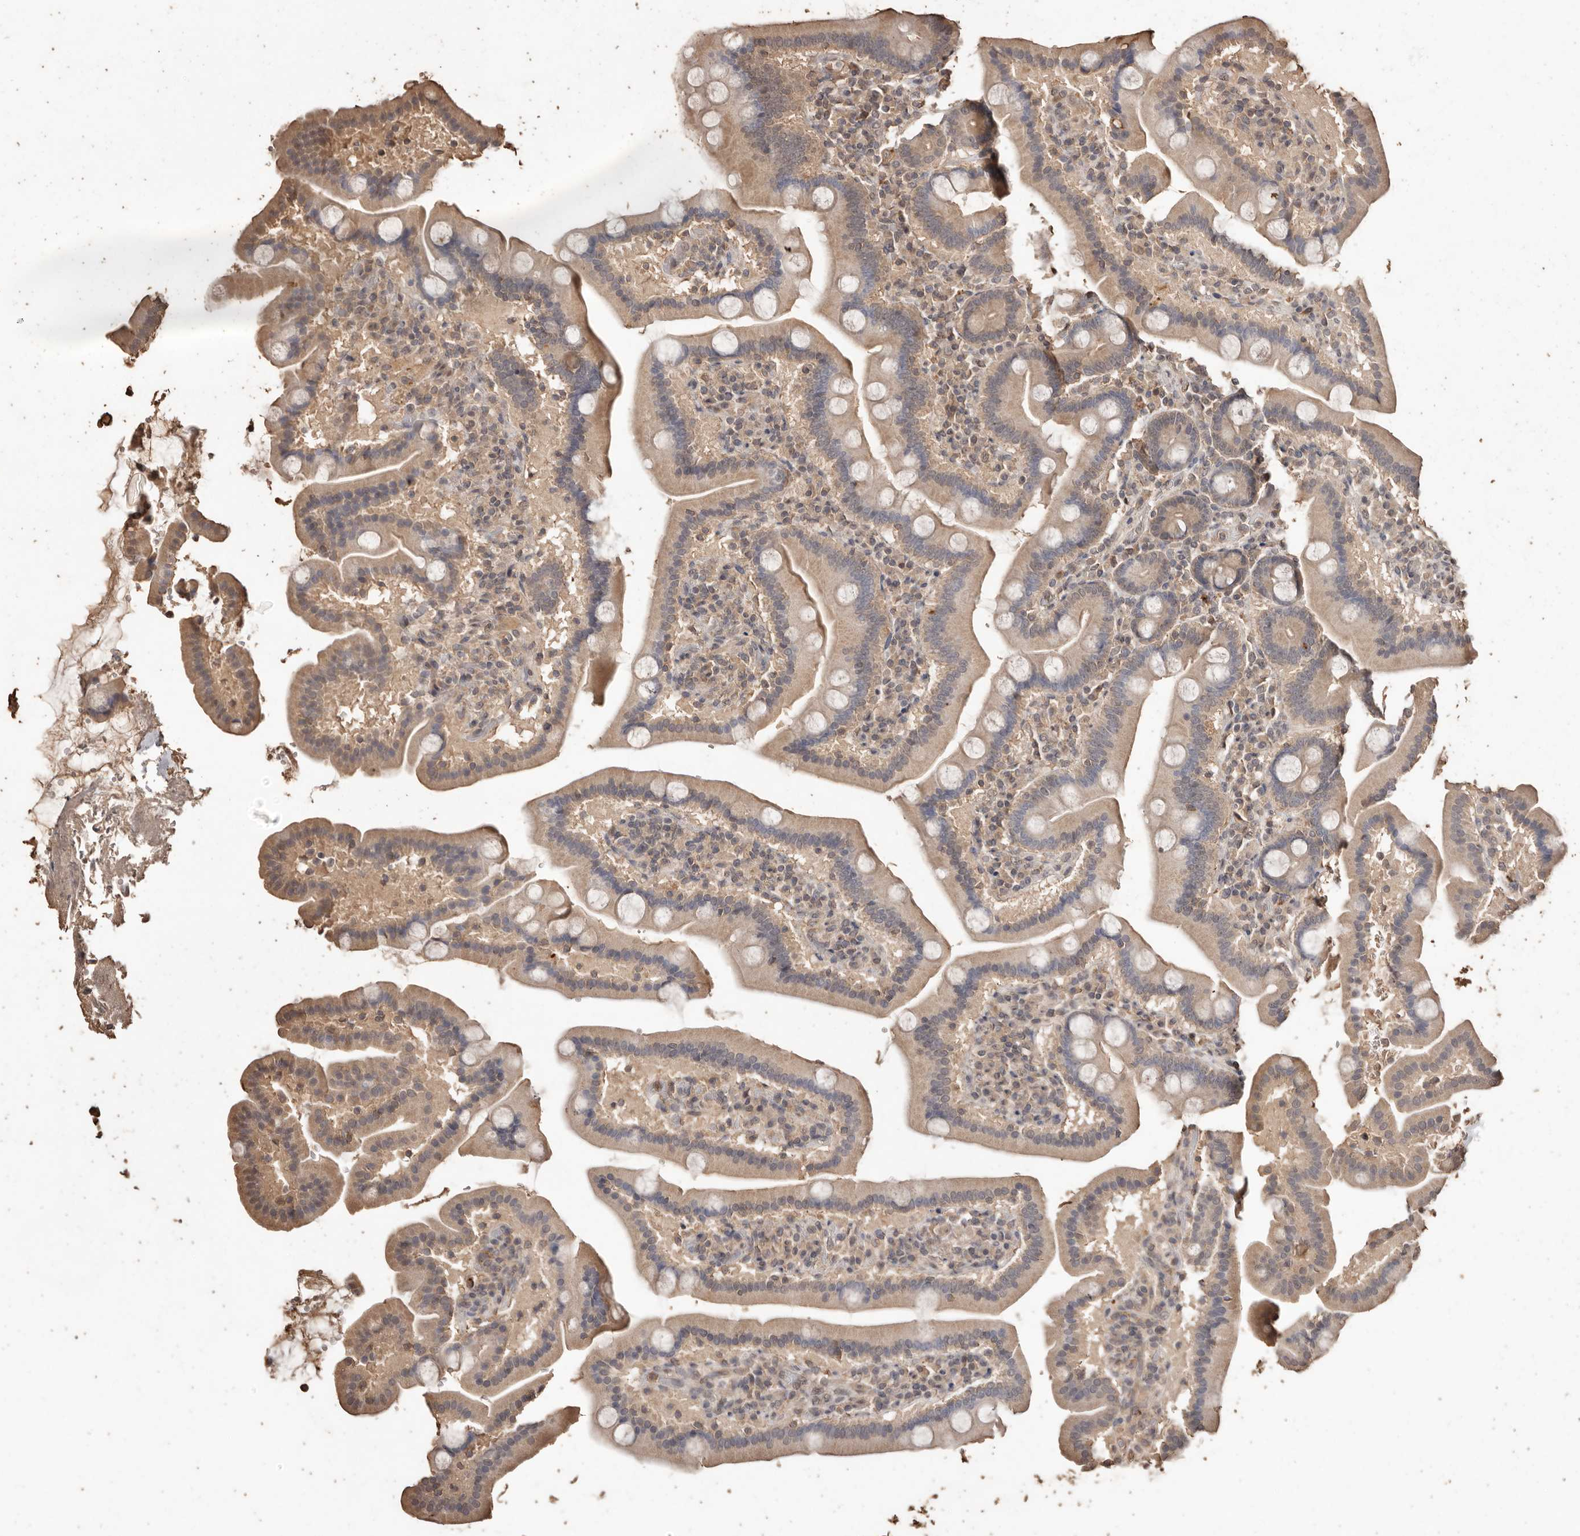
{"staining": {"intensity": "weak", "quantity": ">75%", "location": "cytoplasmic/membranous"}, "tissue": "duodenum", "cell_type": "Glandular cells", "image_type": "normal", "snomed": [{"axis": "morphology", "description": "Normal tissue, NOS"}, {"axis": "topography", "description": "Duodenum"}], "caption": "This micrograph exhibits IHC staining of unremarkable duodenum, with low weak cytoplasmic/membranous expression in about >75% of glandular cells.", "gene": "PKDCC", "patient": {"sex": "male", "age": 55}}